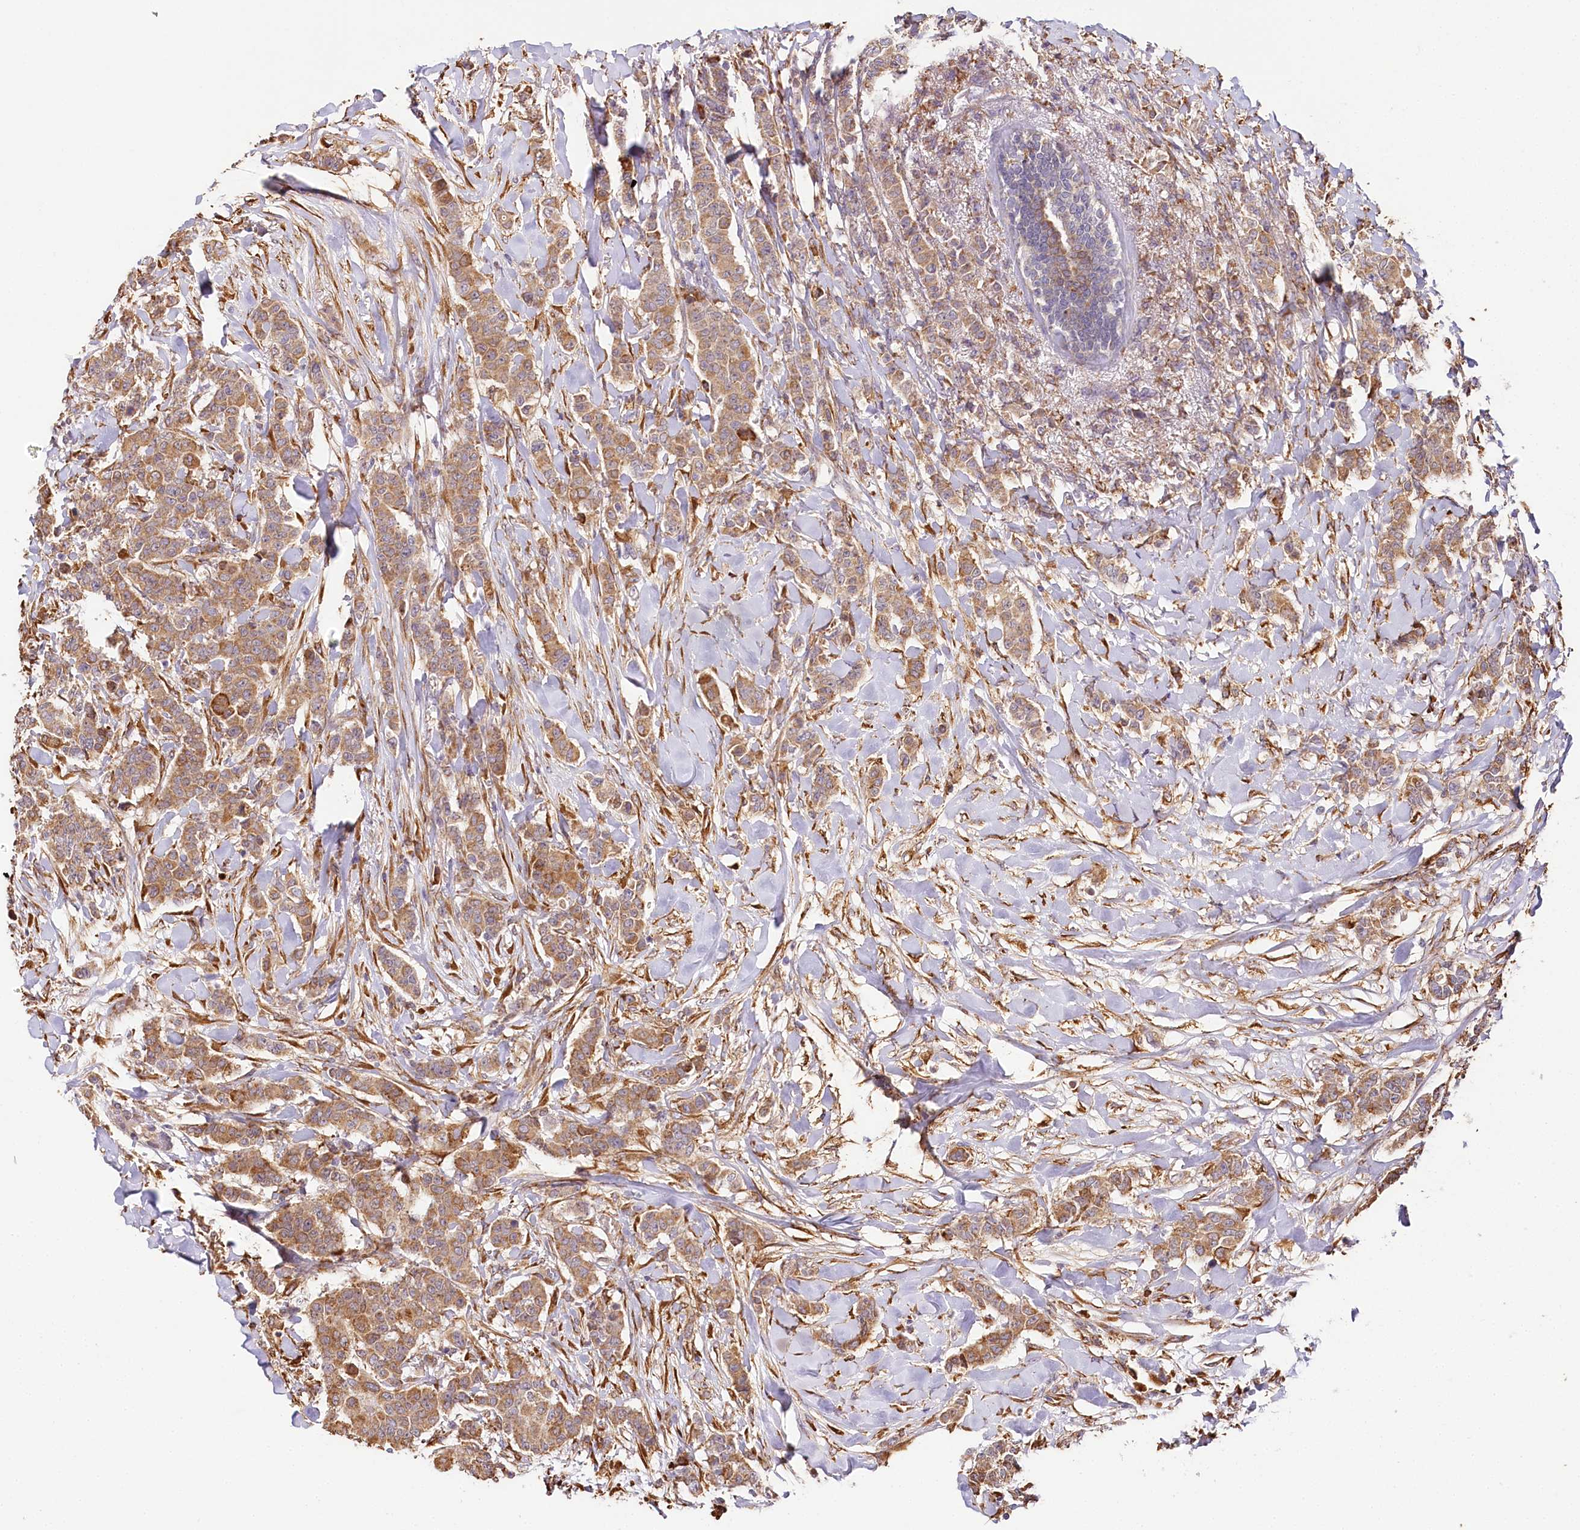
{"staining": {"intensity": "moderate", "quantity": ">75%", "location": "cytoplasmic/membranous"}, "tissue": "breast cancer", "cell_type": "Tumor cells", "image_type": "cancer", "snomed": [{"axis": "morphology", "description": "Duct carcinoma"}, {"axis": "topography", "description": "Breast"}], "caption": "About >75% of tumor cells in breast cancer reveal moderate cytoplasmic/membranous protein staining as visualized by brown immunohistochemical staining.", "gene": "VEGFA", "patient": {"sex": "female", "age": 40}}